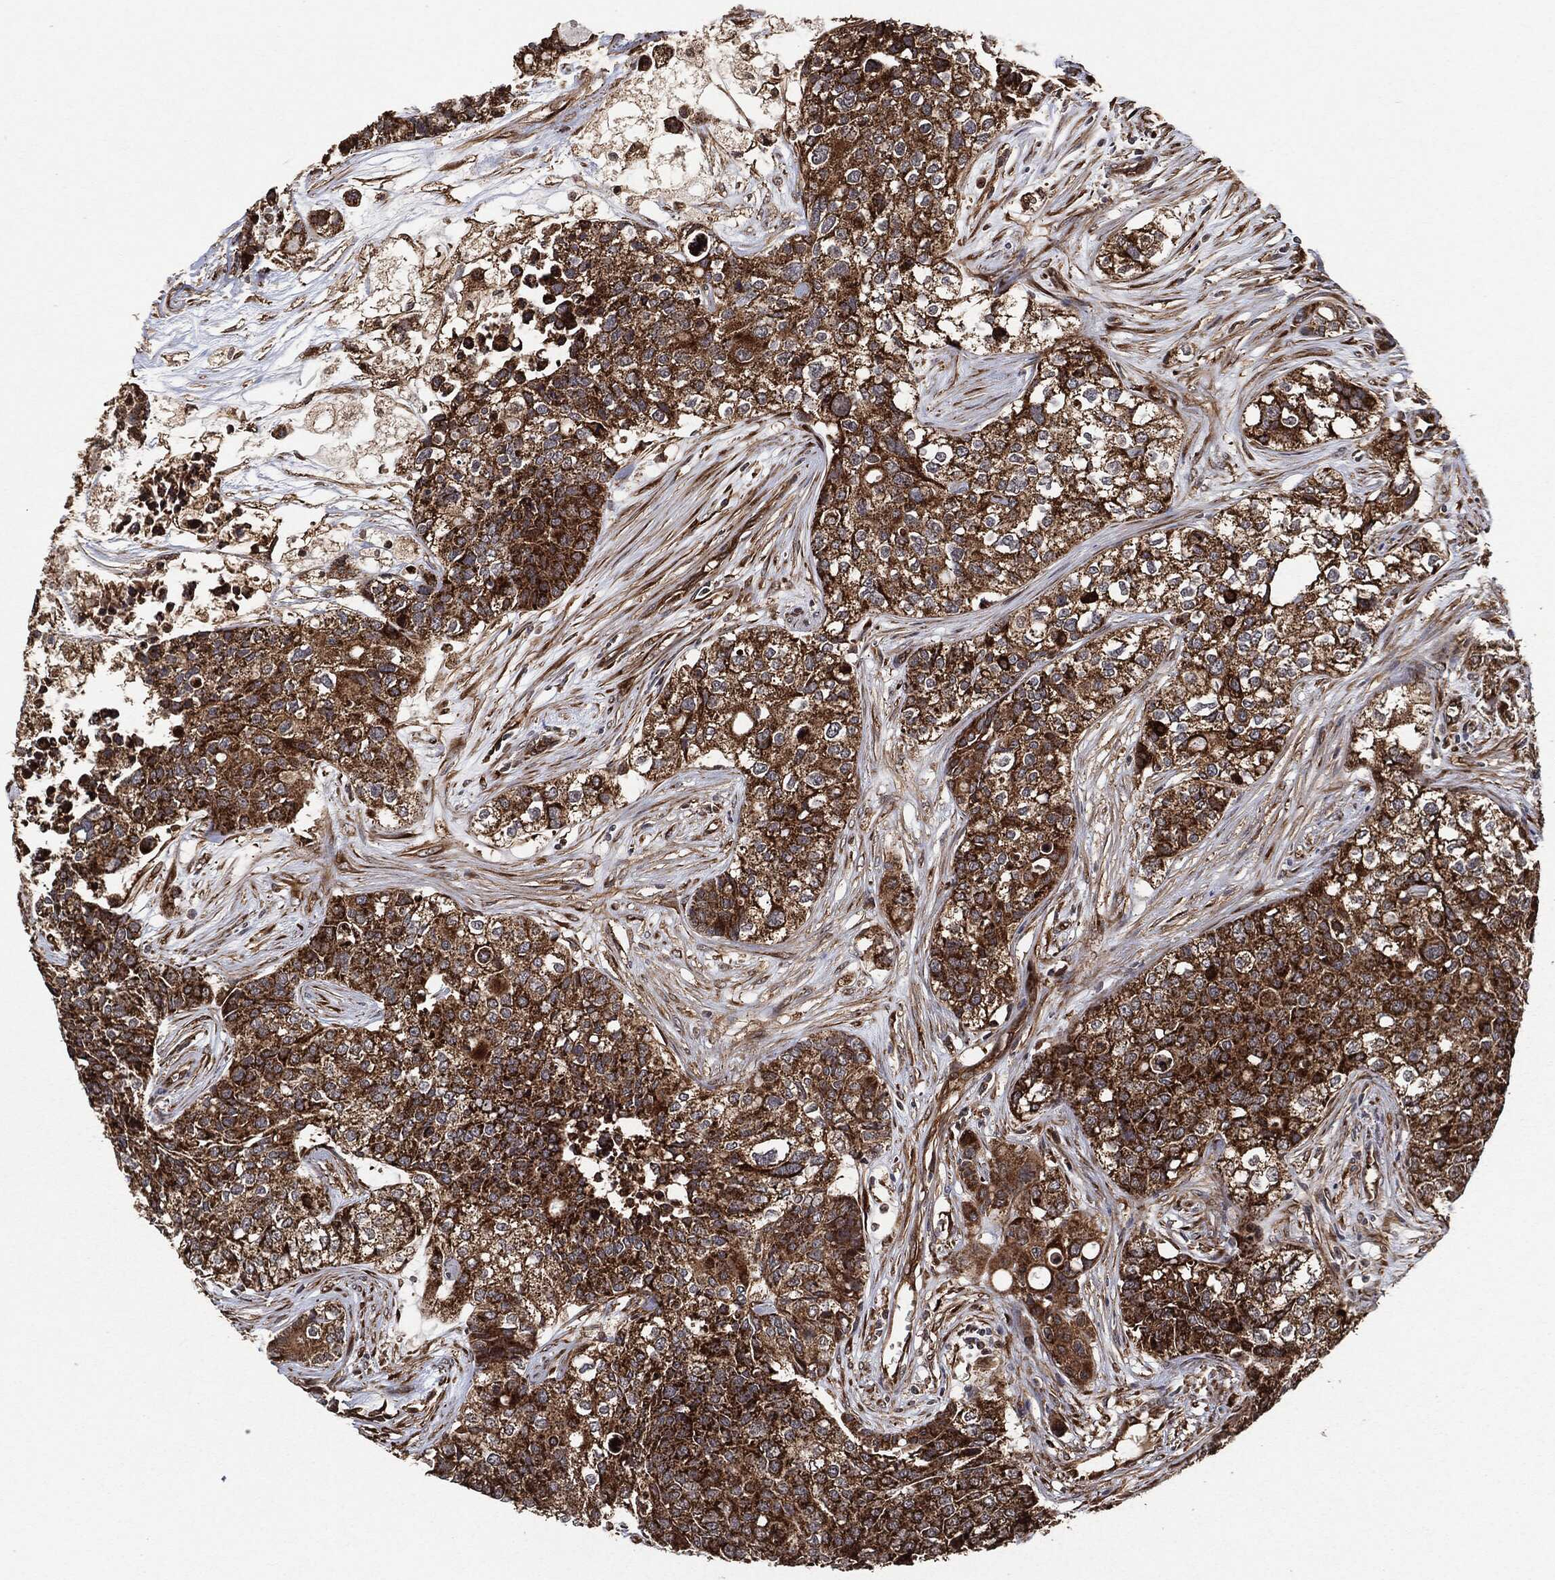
{"staining": {"intensity": "strong", "quantity": ">75%", "location": "cytoplasmic/membranous"}, "tissue": "carcinoid", "cell_type": "Tumor cells", "image_type": "cancer", "snomed": [{"axis": "morphology", "description": "Carcinoid, malignant, NOS"}, {"axis": "topography", "description": "Colon"}], "caption": "Carcinoid stained with immunohistochemistry demonstrates strong cytoplasmic/membranous expression in about >75% of tumor cells.", "gene": "BCAR1", "patient": {"sex": "male", "age": 81}}